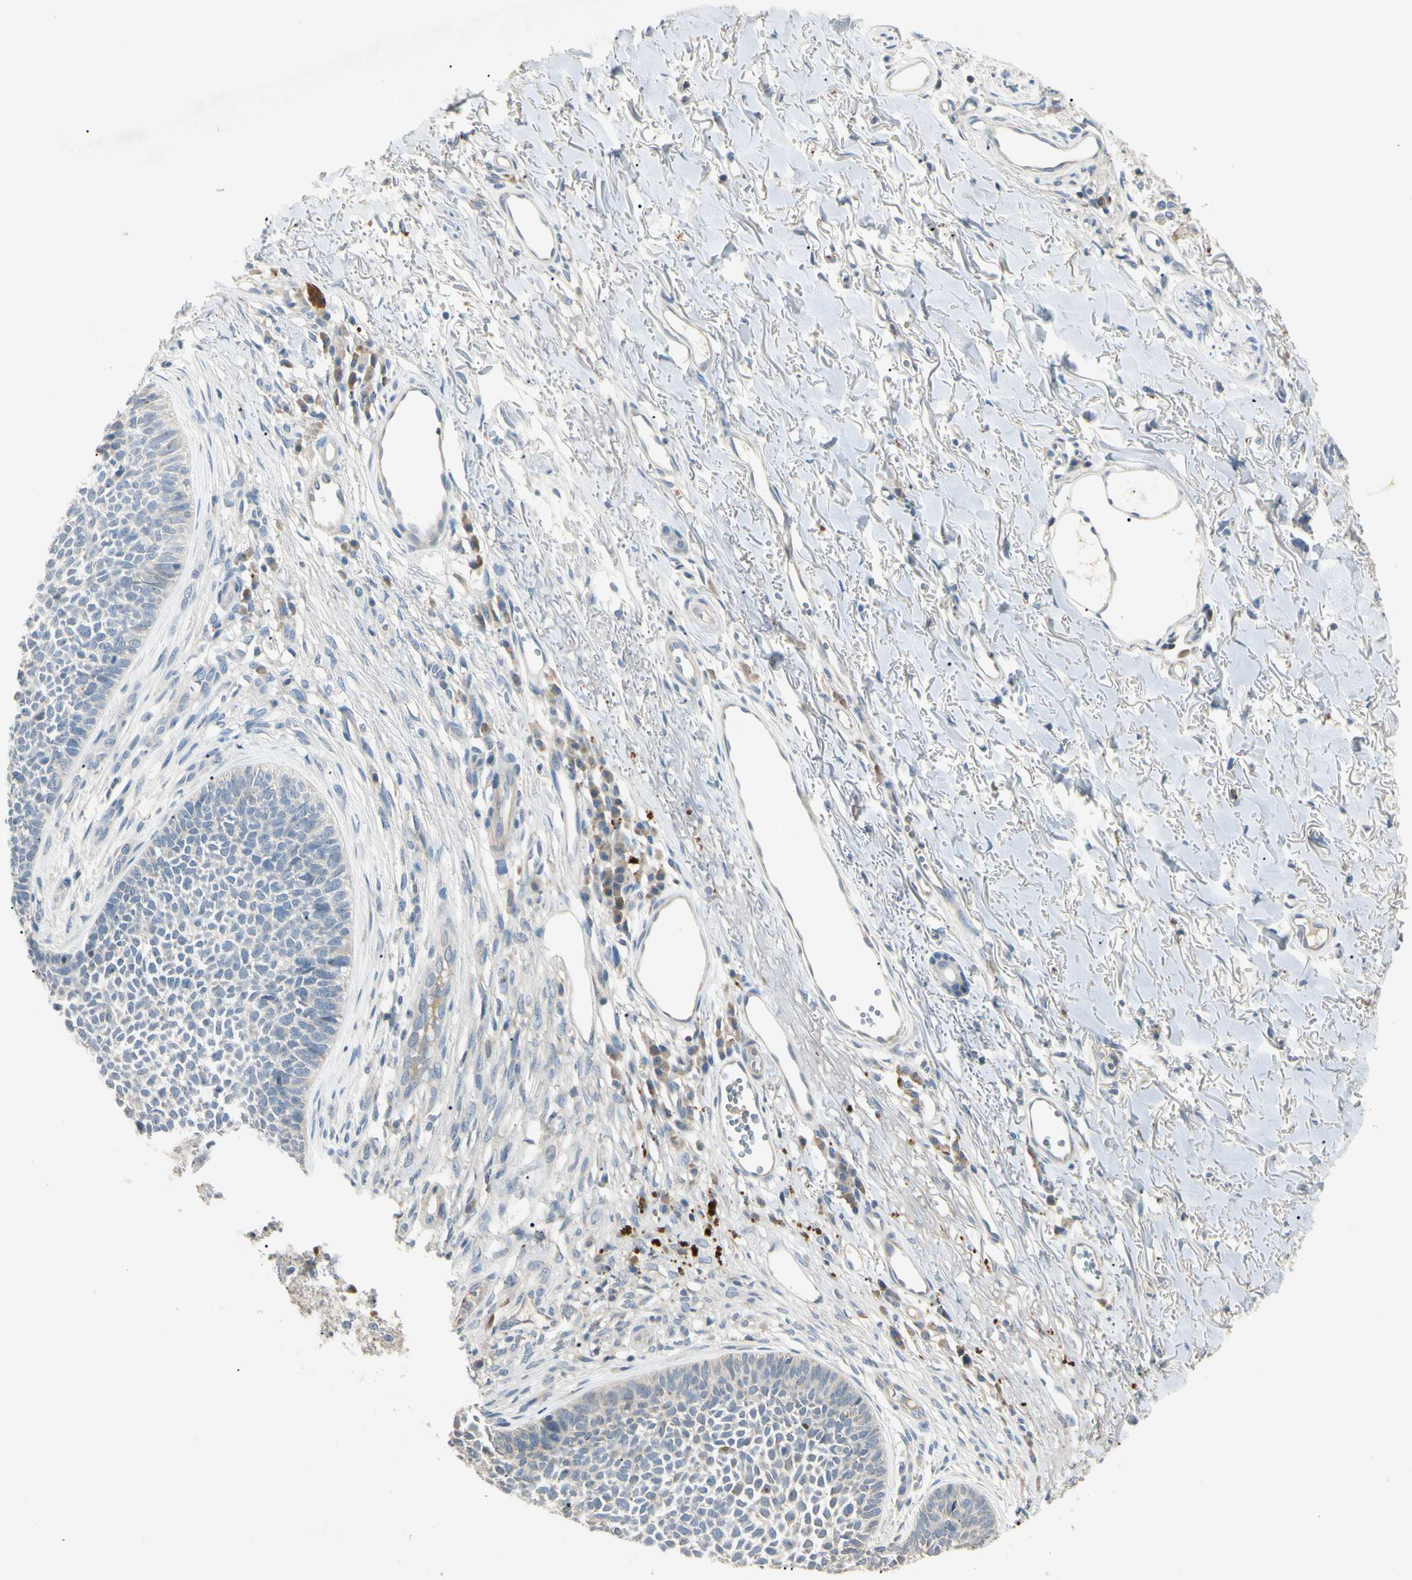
{"staining": {"intensity": "negative", "quantity": "none", "location": "none"}, "tissue": "skin cancer", "cell_type": "Tumor cells", "image_type": "cancer", "snomed": [{"axis": "morphology", "description": "Basal cell carcinoma"}, {"axis": "topography", "description": "Skin"}], "caption": "This is an immunohistochemistry (IHC) photomicrograph of skin cancer (basal cell carcinoma). There is no positivity in tumor cells.", "gene": "PRSS21", "patient": {"sex": "female", "age": 84}}